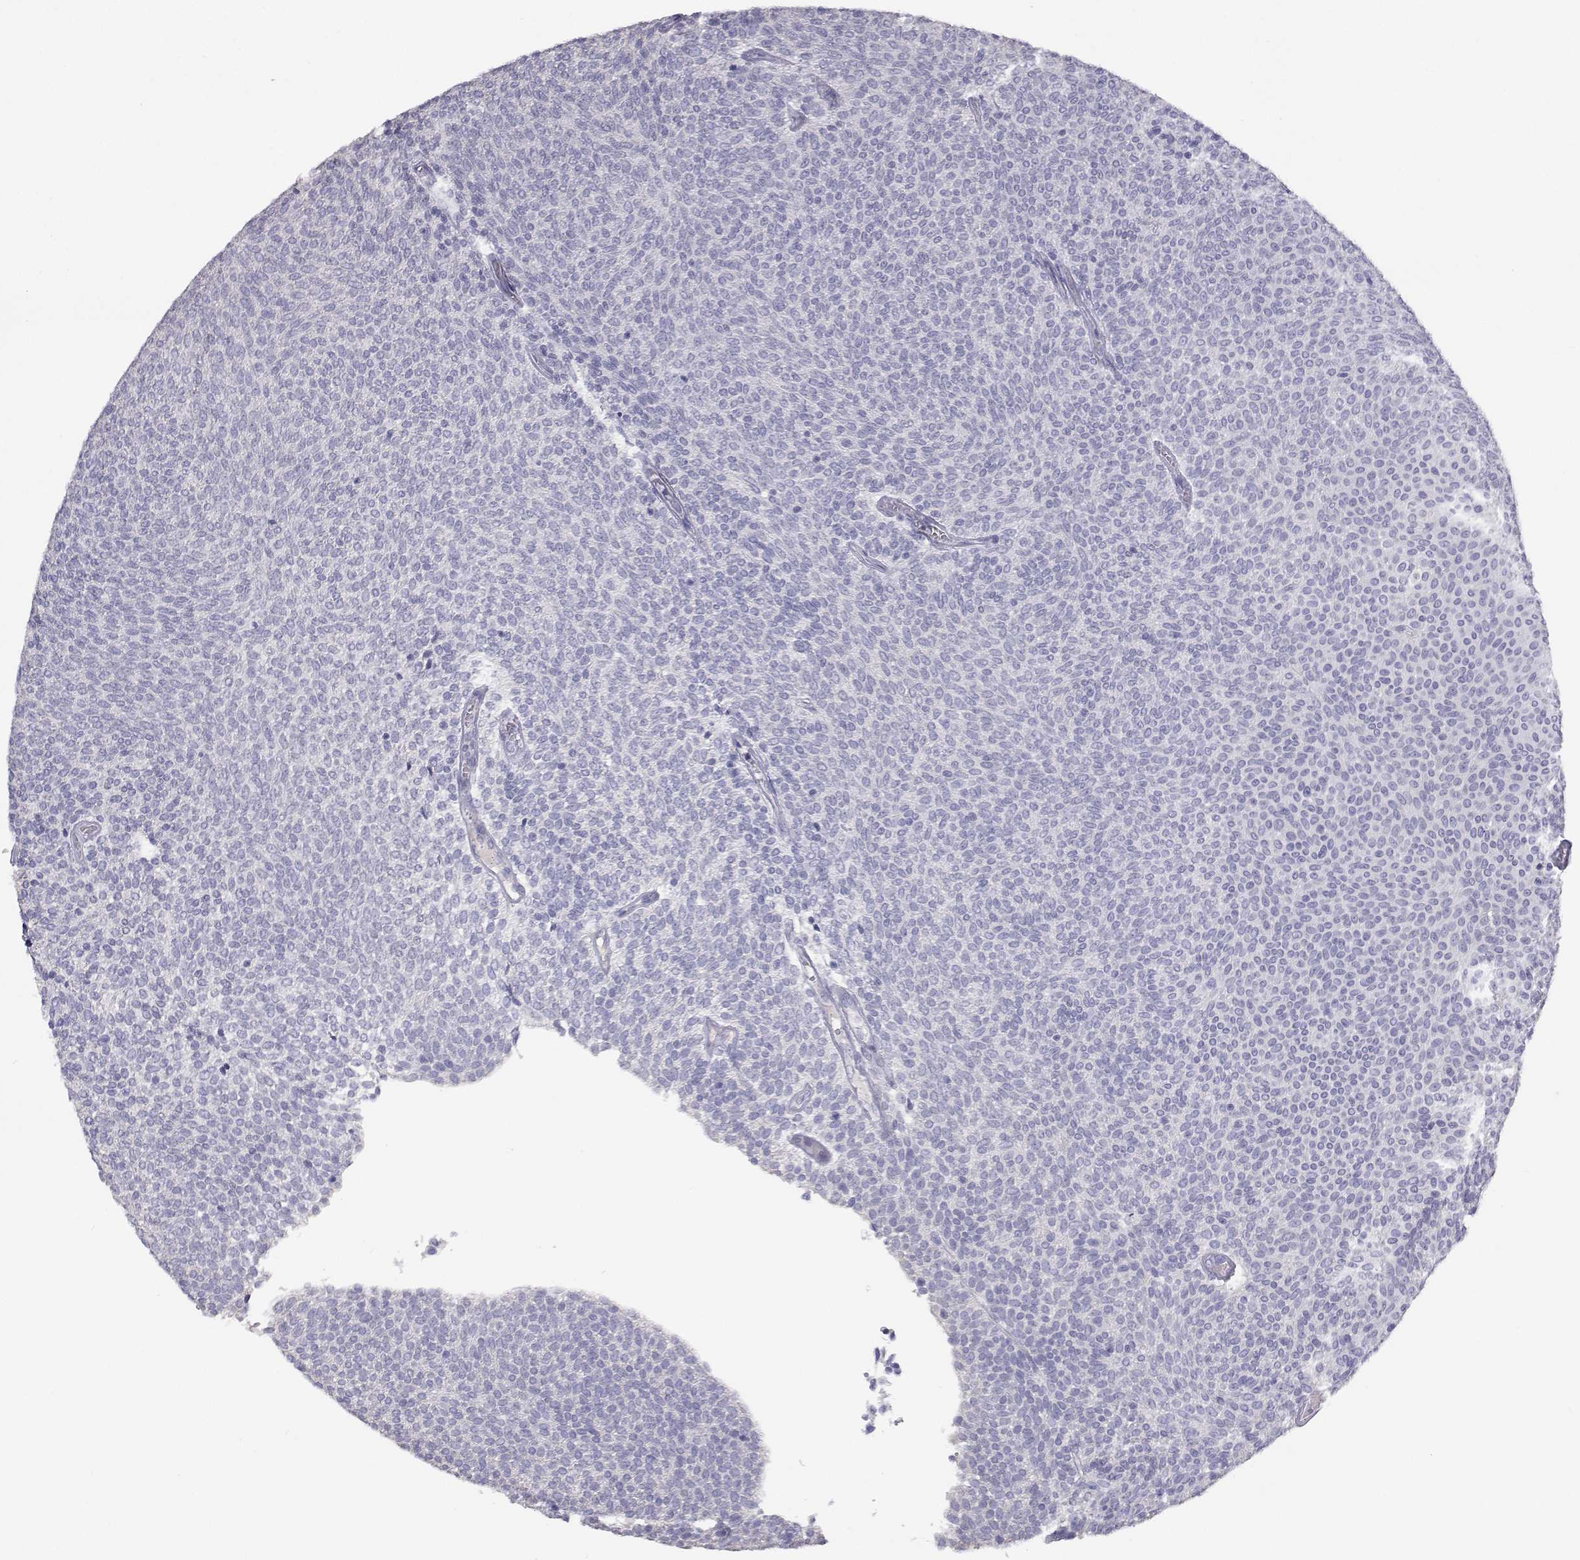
{"staining": {"intensity": "negative", "quantity": "none", "location": "none"}, "tissue": "urothelial cancer", "cell_type": "Tumor cells", "image_type": "cancer", "snomed": [{"axis": "morphology", "description": "Urothelial carcinoma, Low grade"}, {"axis": "topography", "description": "Urinary bladder"}], "caption": "Low-grade urothelial carcinoma was stained to show a protein in brown. There is no significant expression in tumor cells.", "gene": "ANKRD65", "patient": {"sex": "male", "age": 77}}